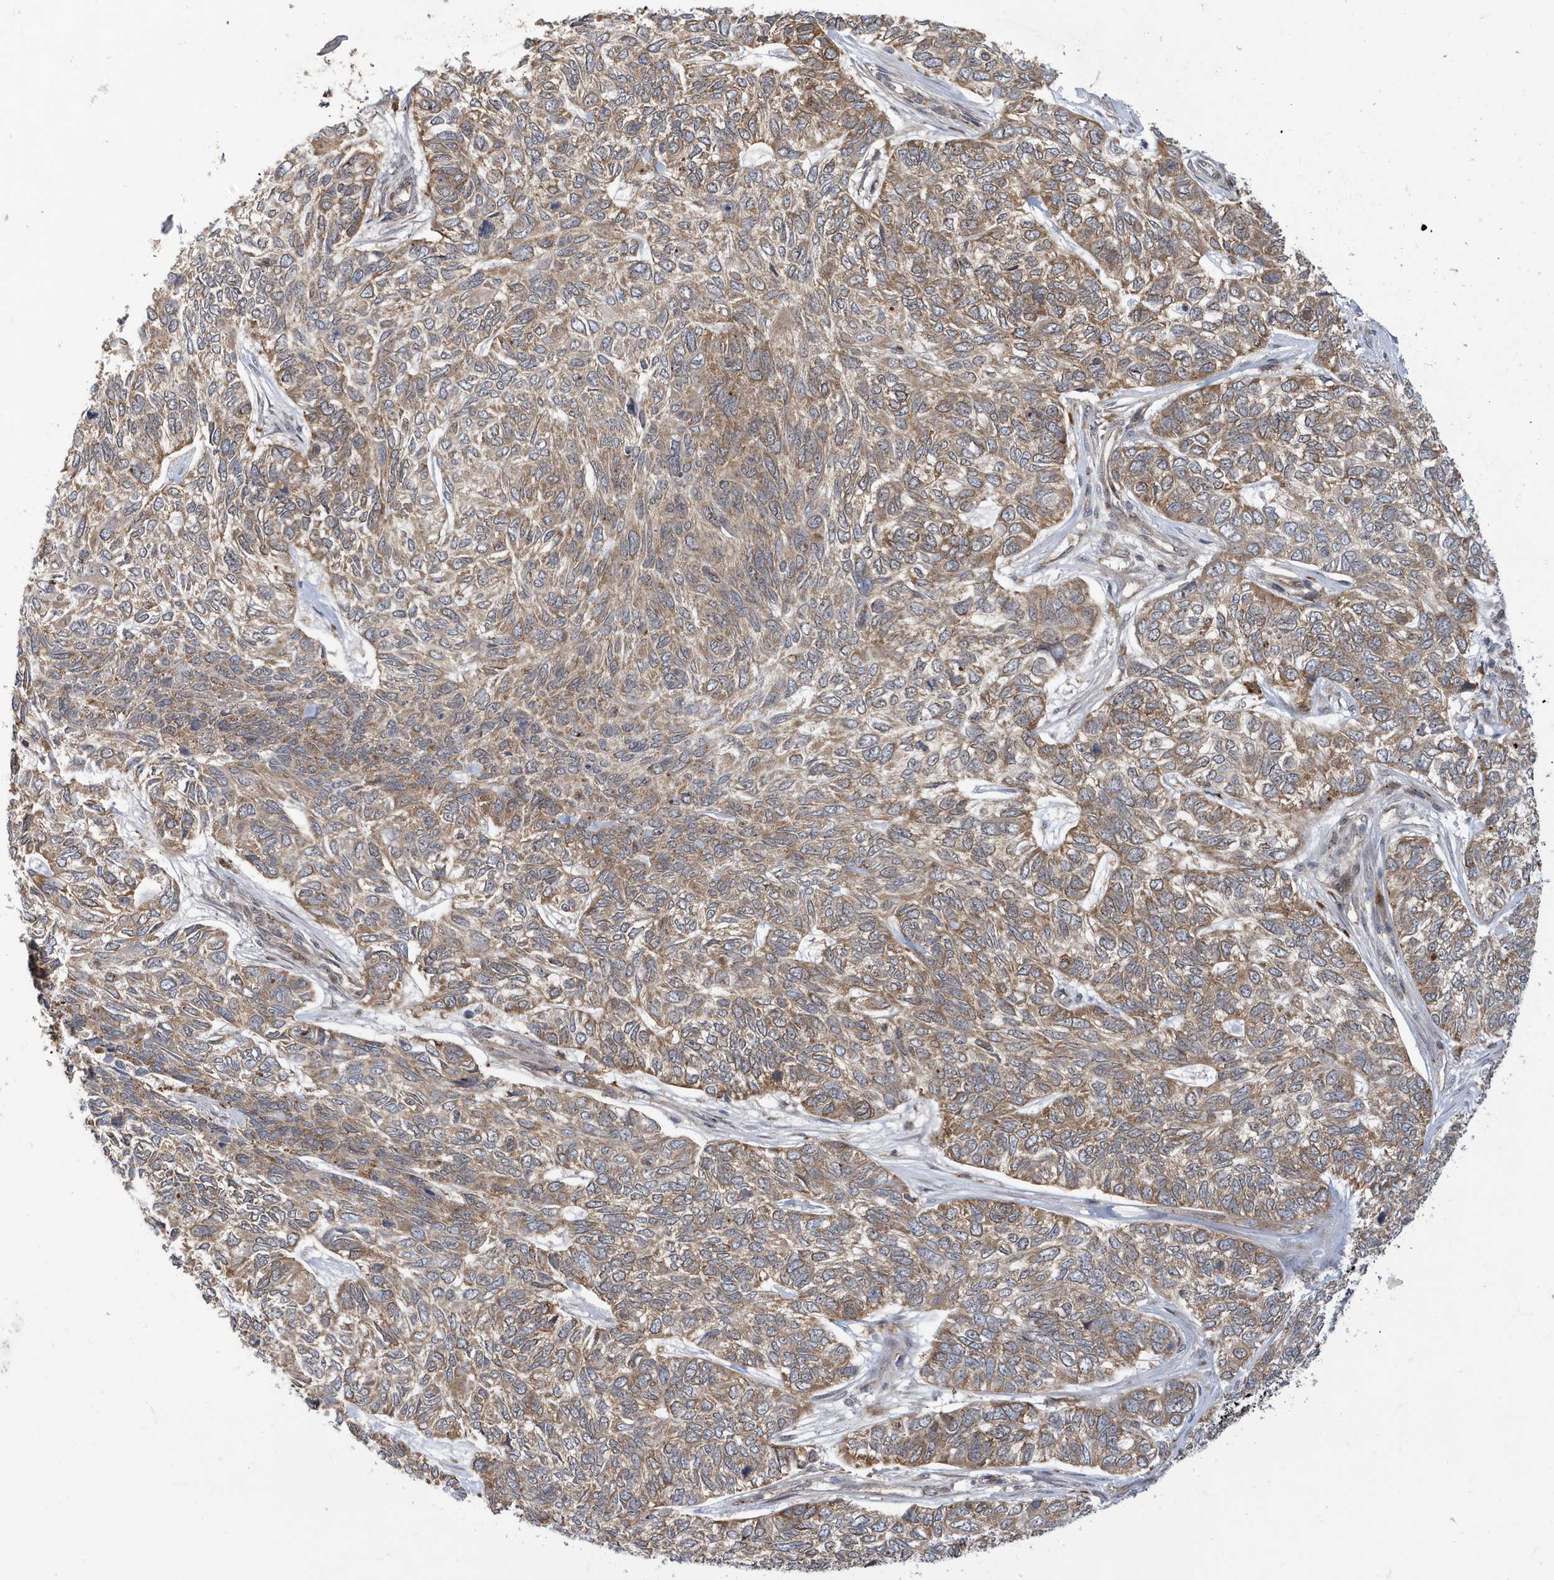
{"staining": {"intensity": "moderate", "quantity": ">75%", "location": "cytoplasmic/membranous"}, "tissue": "skin cancer", "cell_type": "Tumor cells", "image_type": "cancer", "snomed": [{"axis": "morphology", "description": "Basal cell carcinoma"}, {"axis": "topography", "description": "Skin"}], "caption": "Immunohistochemistry (IHC) of basal cell carcinoma (skin) displays medium levels of moderate cytoplasmic/membranous staining in approximately >75% of tumor cells. (IHC, brightfield microscopy, high magnification).", "gene": "ZNF507", "patient": {"sex": "female", "age": 65}}